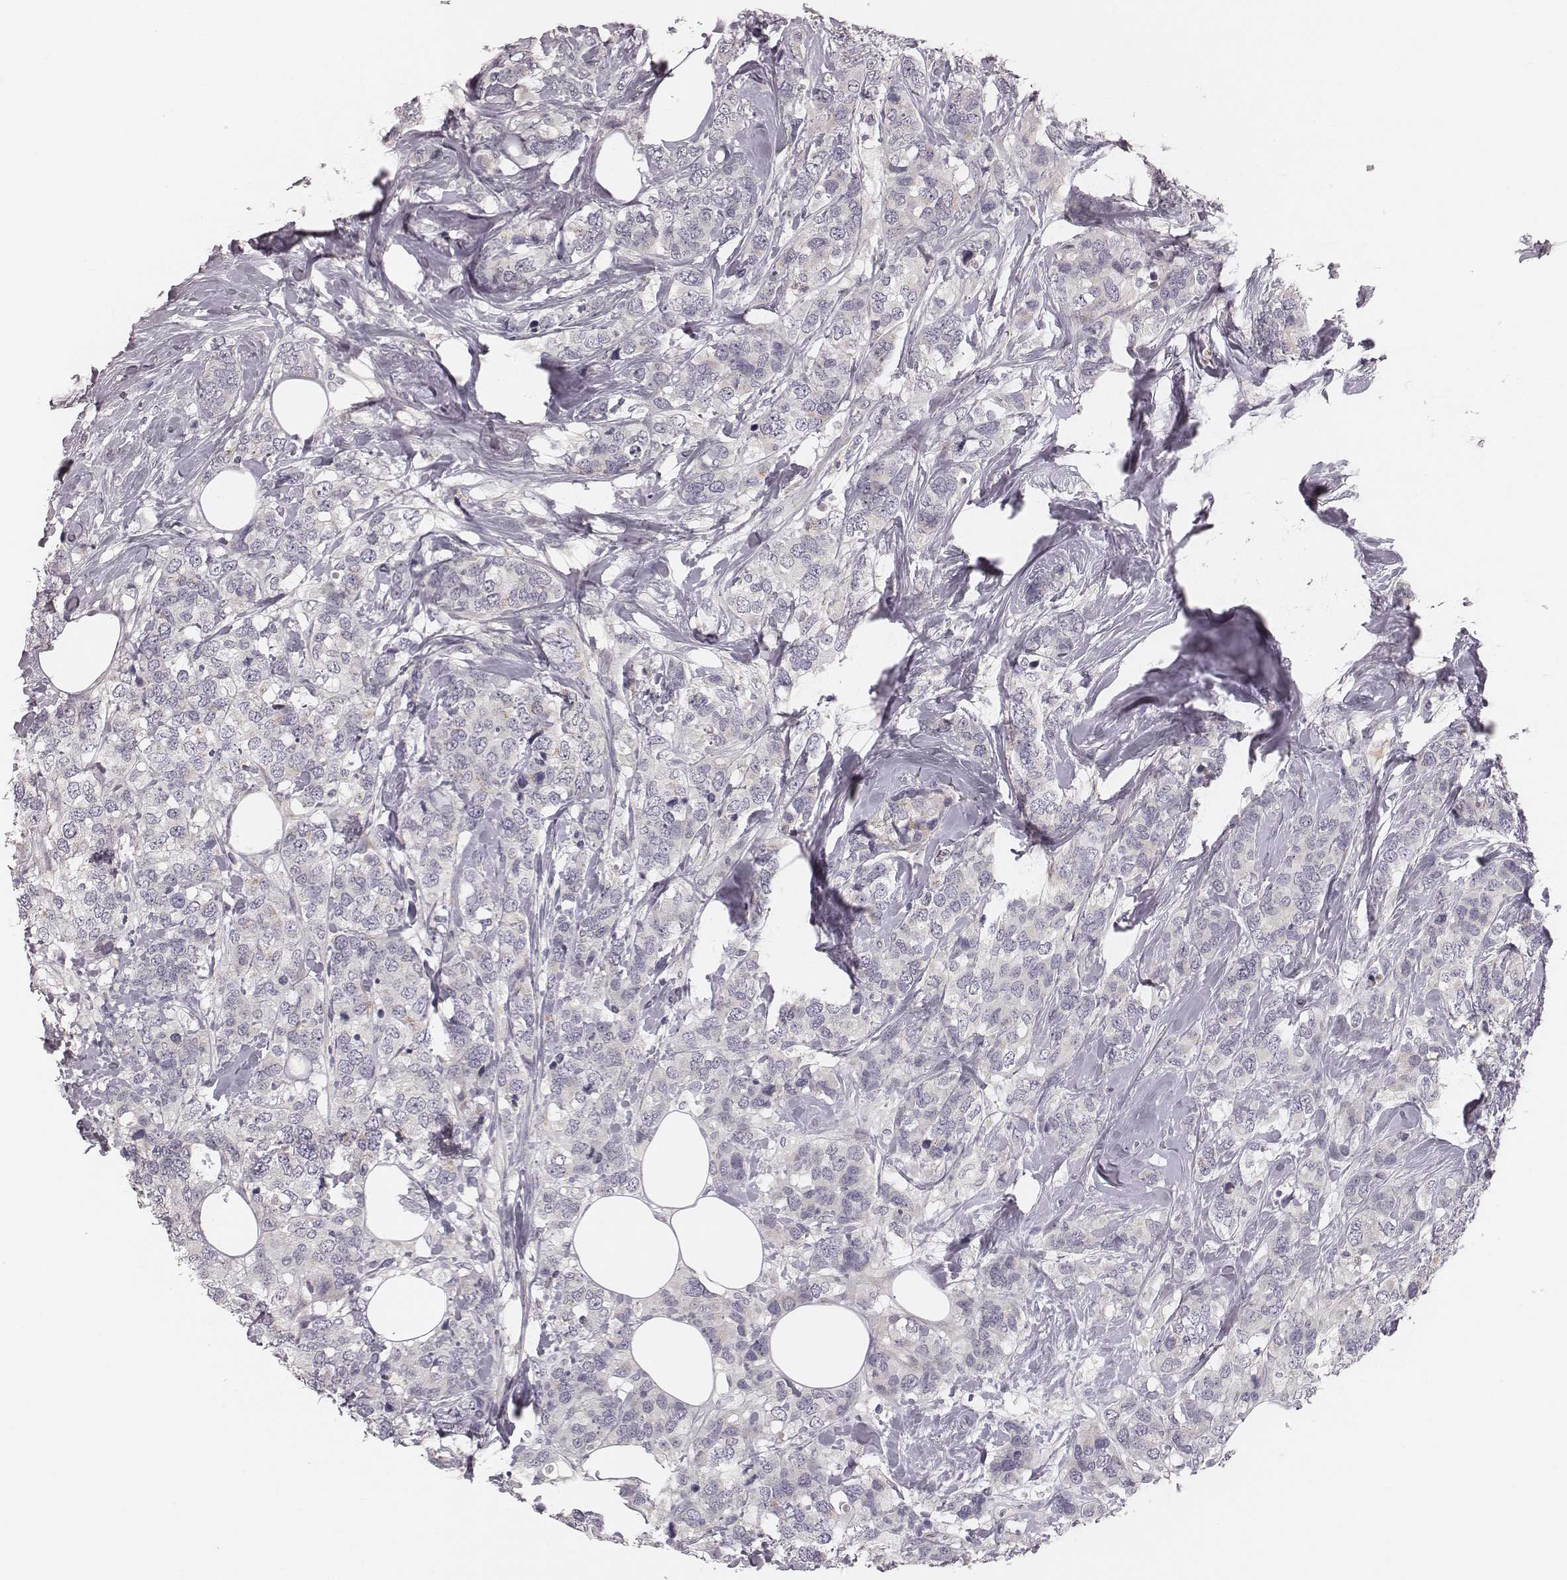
{"staining": {"intensity": "negative", "quantity": "none", "location": "none"}, "tissue": "breast cancer", "cell_type": "Tumor cells", "image_type": "cancer", "snomed": [{"axis": "morphology", "description": "Lobular carcinoma"}, {"axis": "topography", "description": "Breast"}], "caption": "A histopathology image of breast lobular carcinoma stained for a protein exhibits no brown staining in tumor cells.", "gene": "SDCBP2", "patient": {"sex": "female", "age": 59}}